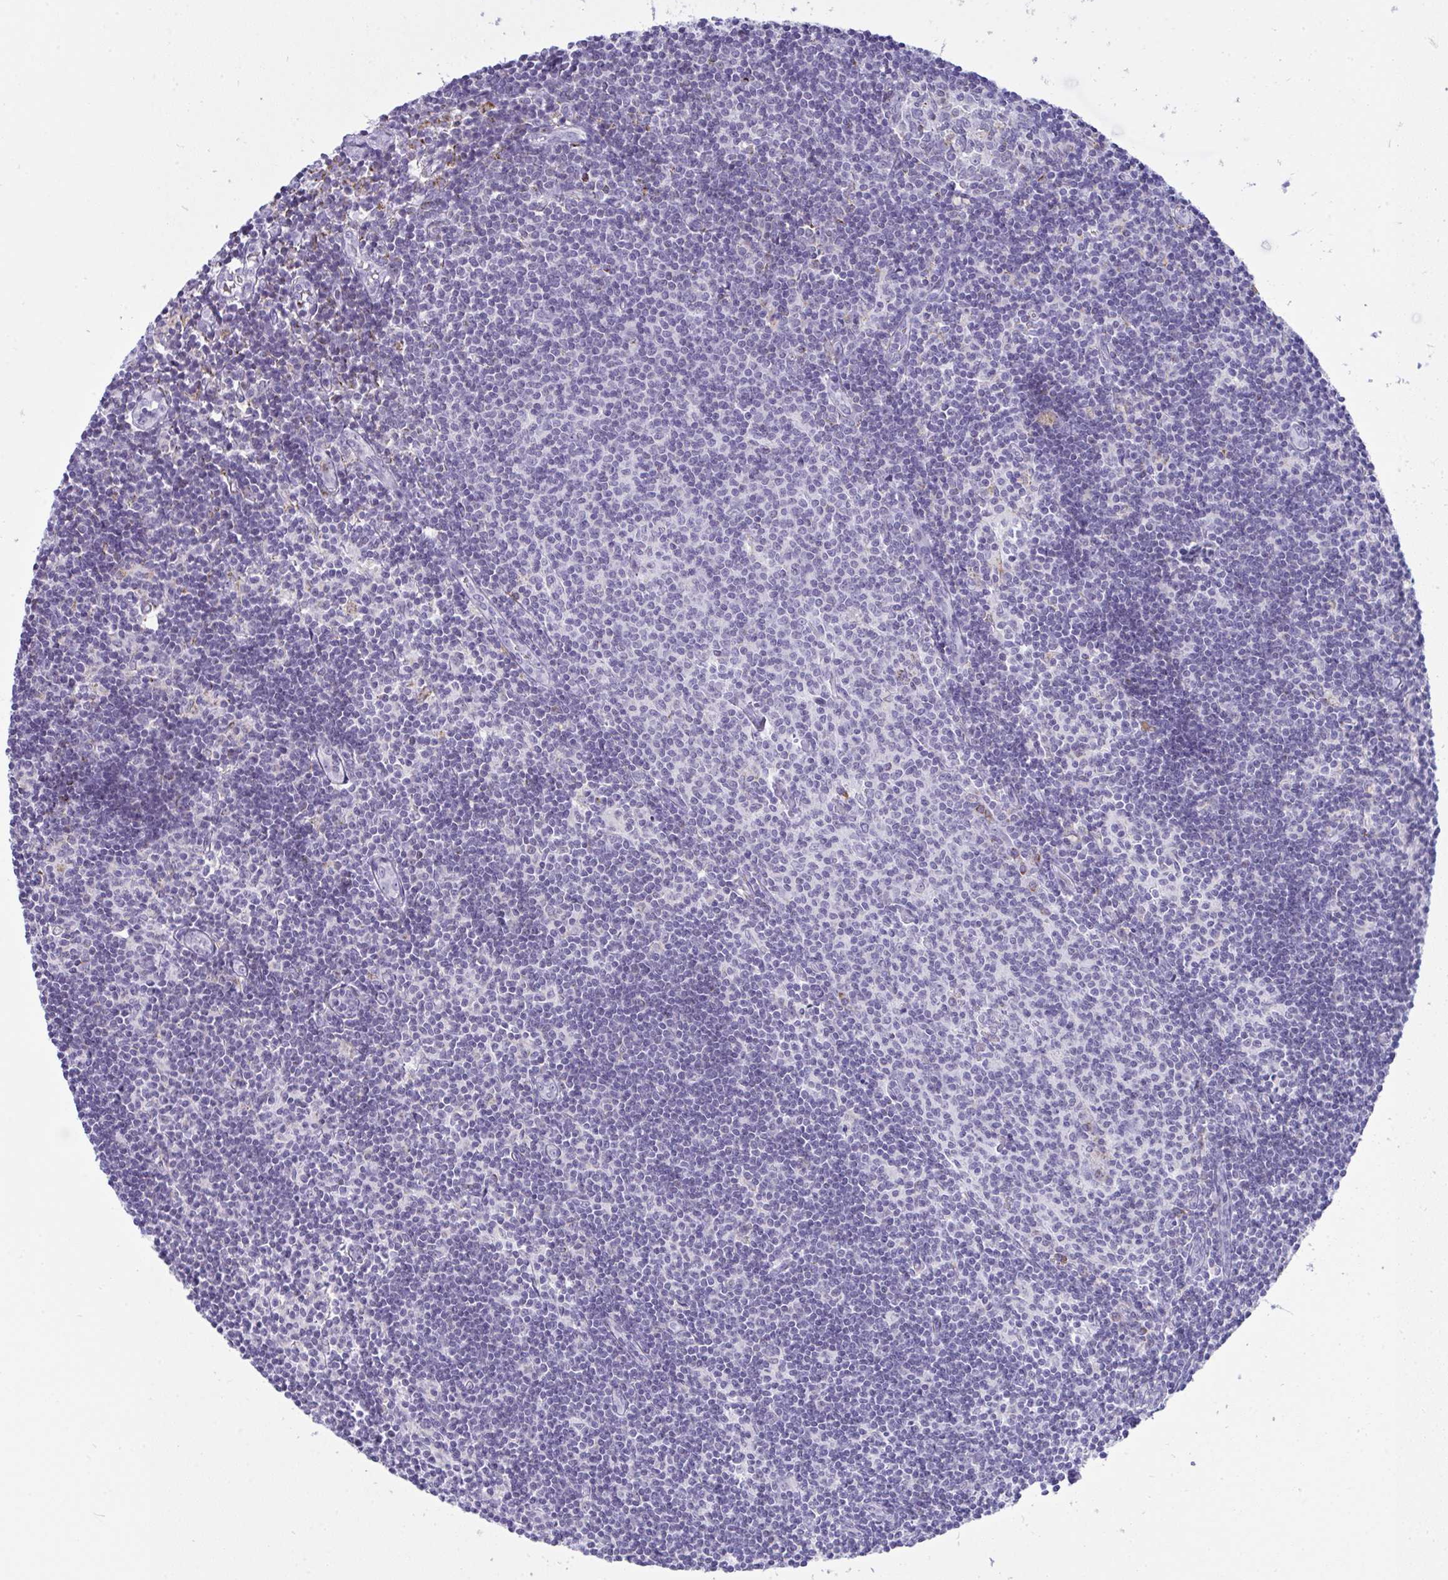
{"staining": {"intensity": "negative", "quantity": "none", "location": "none"}, "tissue": "lymph node", "cell_type": "Germinal center cells", "image_type": "normal", "snomed": [{"axis": "morphology", "description": "Normal tissue, NOS"}, {"axis": "topography", "description": "Lymph node"}], "caption": "A high-resolution image shows immunohistochemistry (IHC) staining of normal lymph node, which reveals no significant staining in germinal center cells.", "gene": "PLA2G12B", "patient": {"sex": "female", "age": 31}}